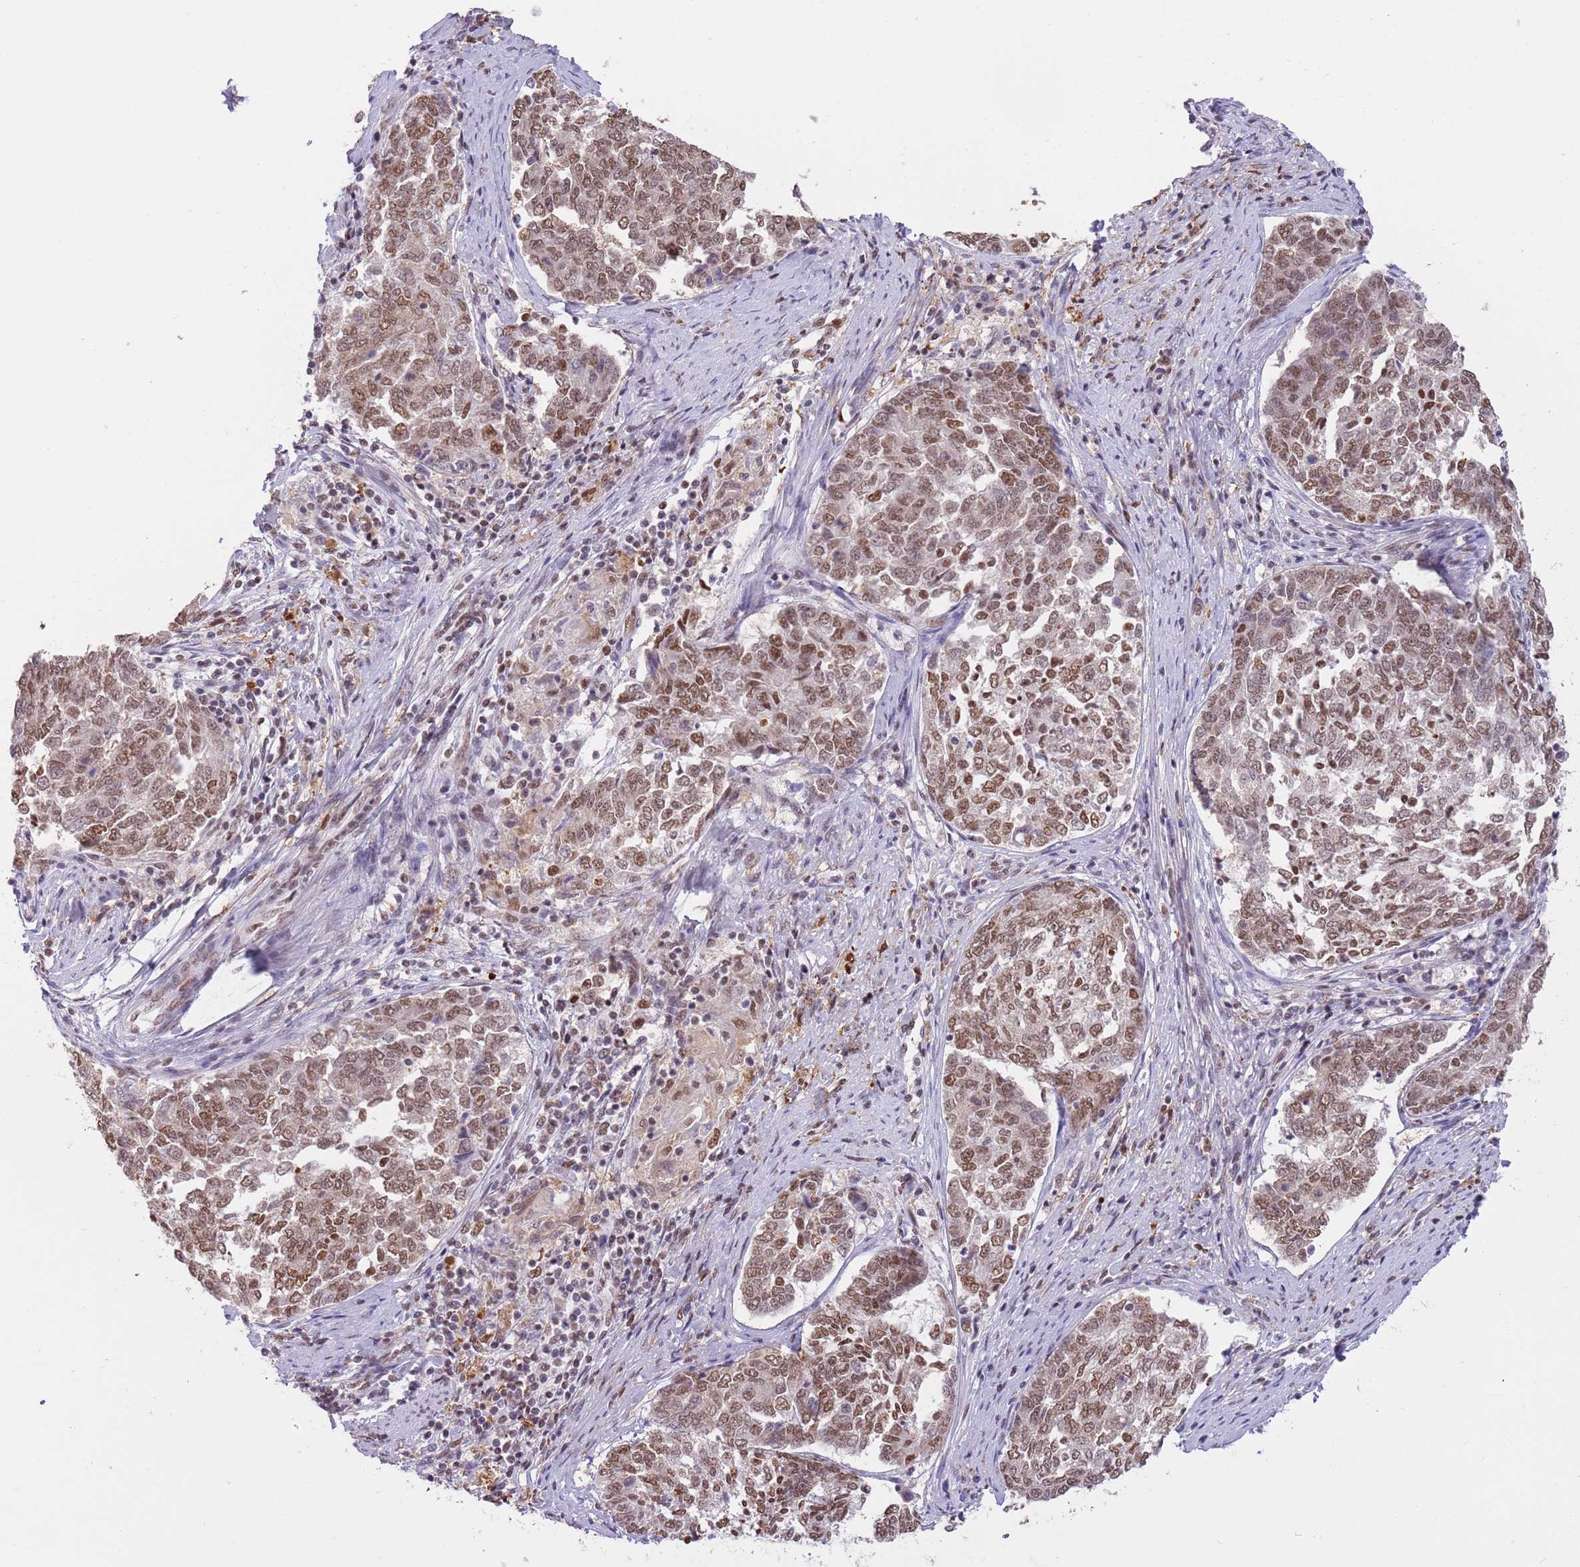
{"staining": {"intensity": "moderate", "quantity": ">75%", "location": "nuclear"}, "tissue": "endometrial cancer", "cell_type": "Tumor cells", "image_type": "cancer", "snomed": [{"axis": "morphology", "description": "Adenocarcinoma, NOS"}, {"axis": "topography", "description": "Endometrium"}], "caption": "DAB immunohistochemical staining of endometrial adenocarcinoma exhibits moderate nuclear protein expression in approximately >75% of tumor cells.", "gene": "TRIM32", "patient": {"sex": "female", "age": 80}}